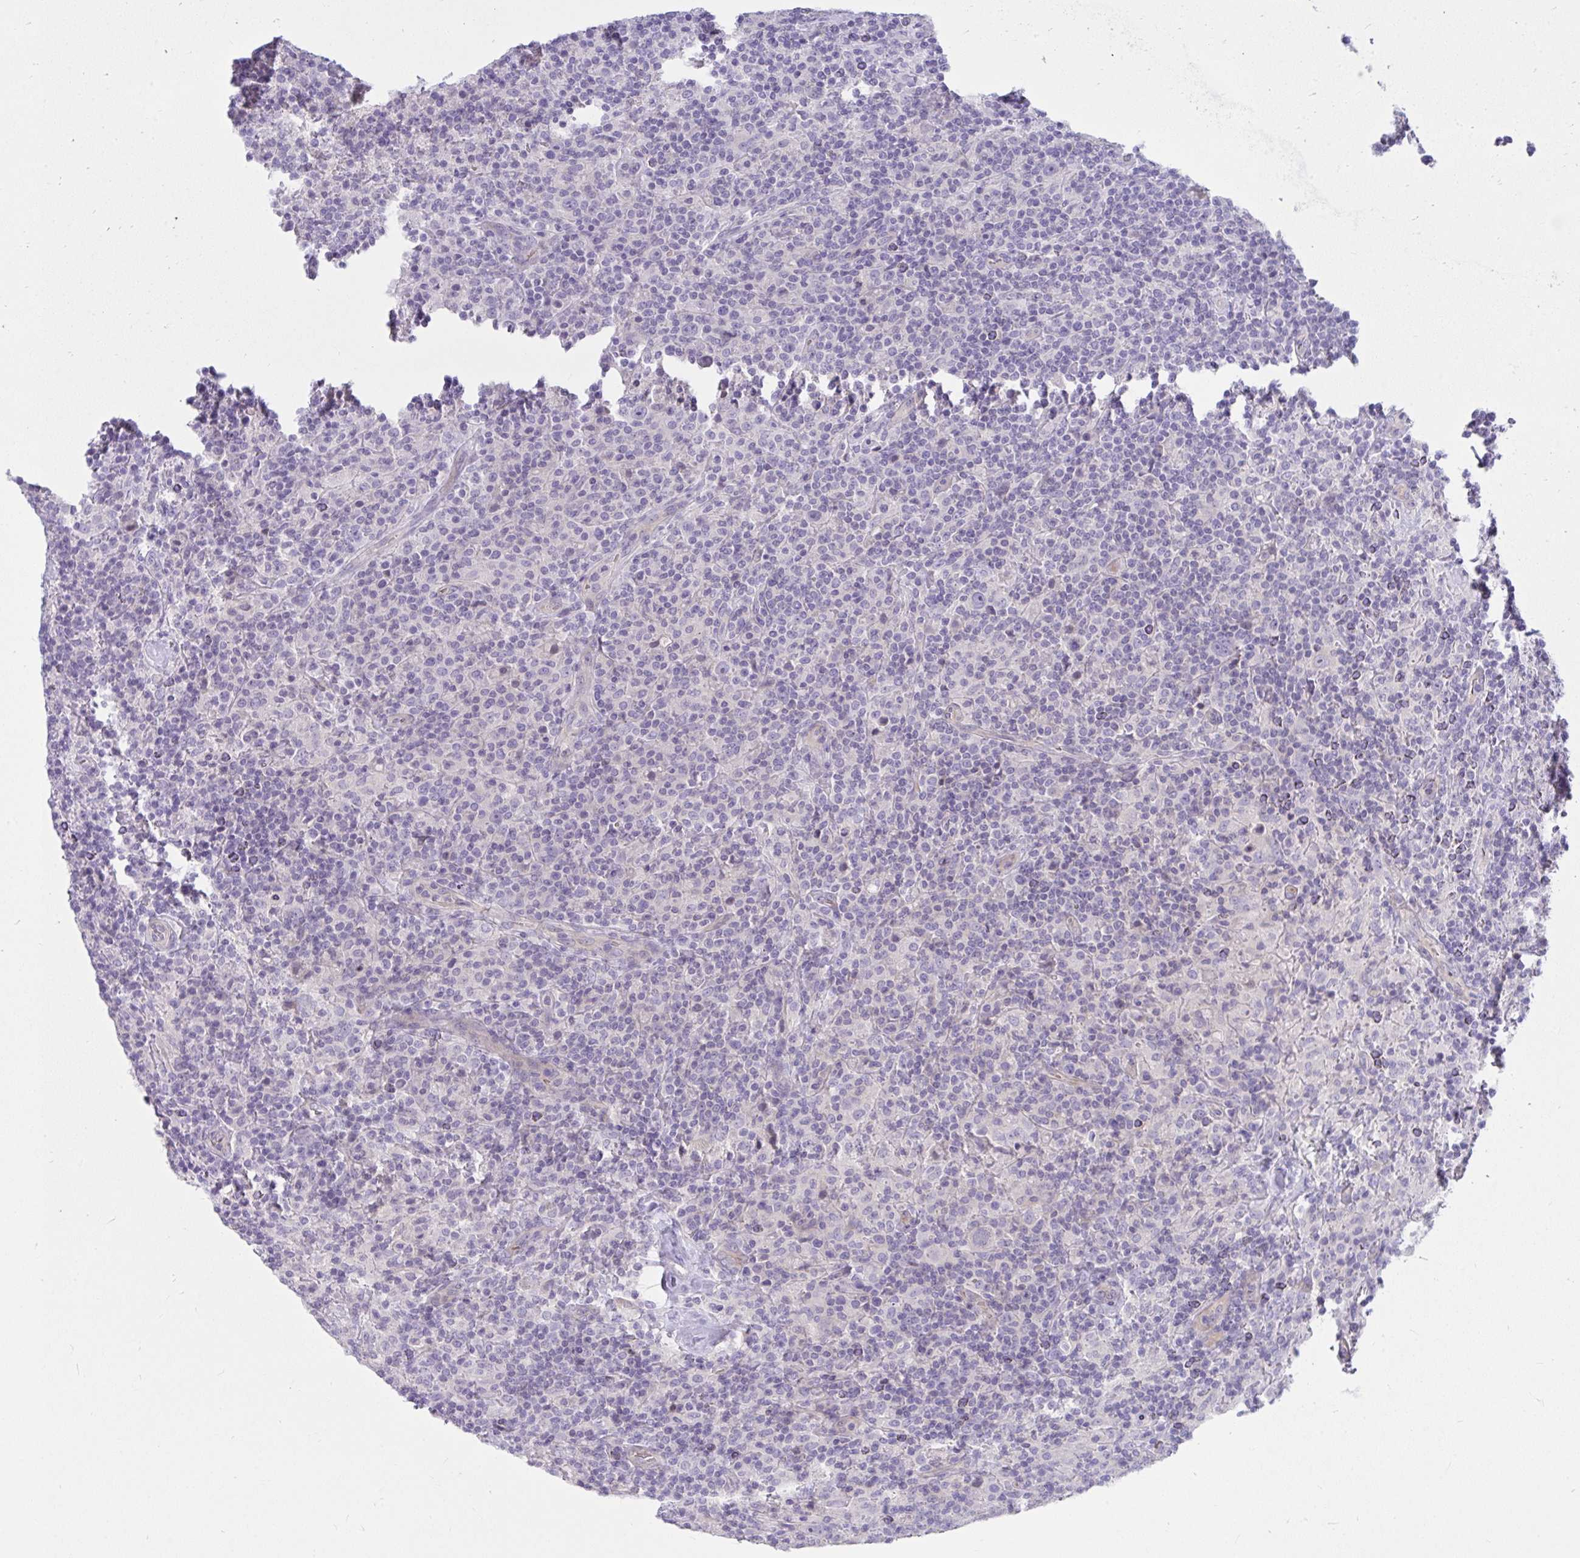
{"staining": {"intensity": "negative", "quantity": "none", "location": "none"}, "tissue": "lymphoma", "cell_type": "Tumor cells", "image_type": "cancer", "snomed": [{"axis": "morphology", "description": "Hodgkin's disease, NOS"}, {"axis": "topography", "description": "Lymph node"}], "caption": "Immunohistochemistry image of neoplastic tissue: lymphoma stained with DAB exhibits no significant protein positivity in tumor cells.", "gene": "LRRC36", "patient": {"sex": "male", "age": 70}}